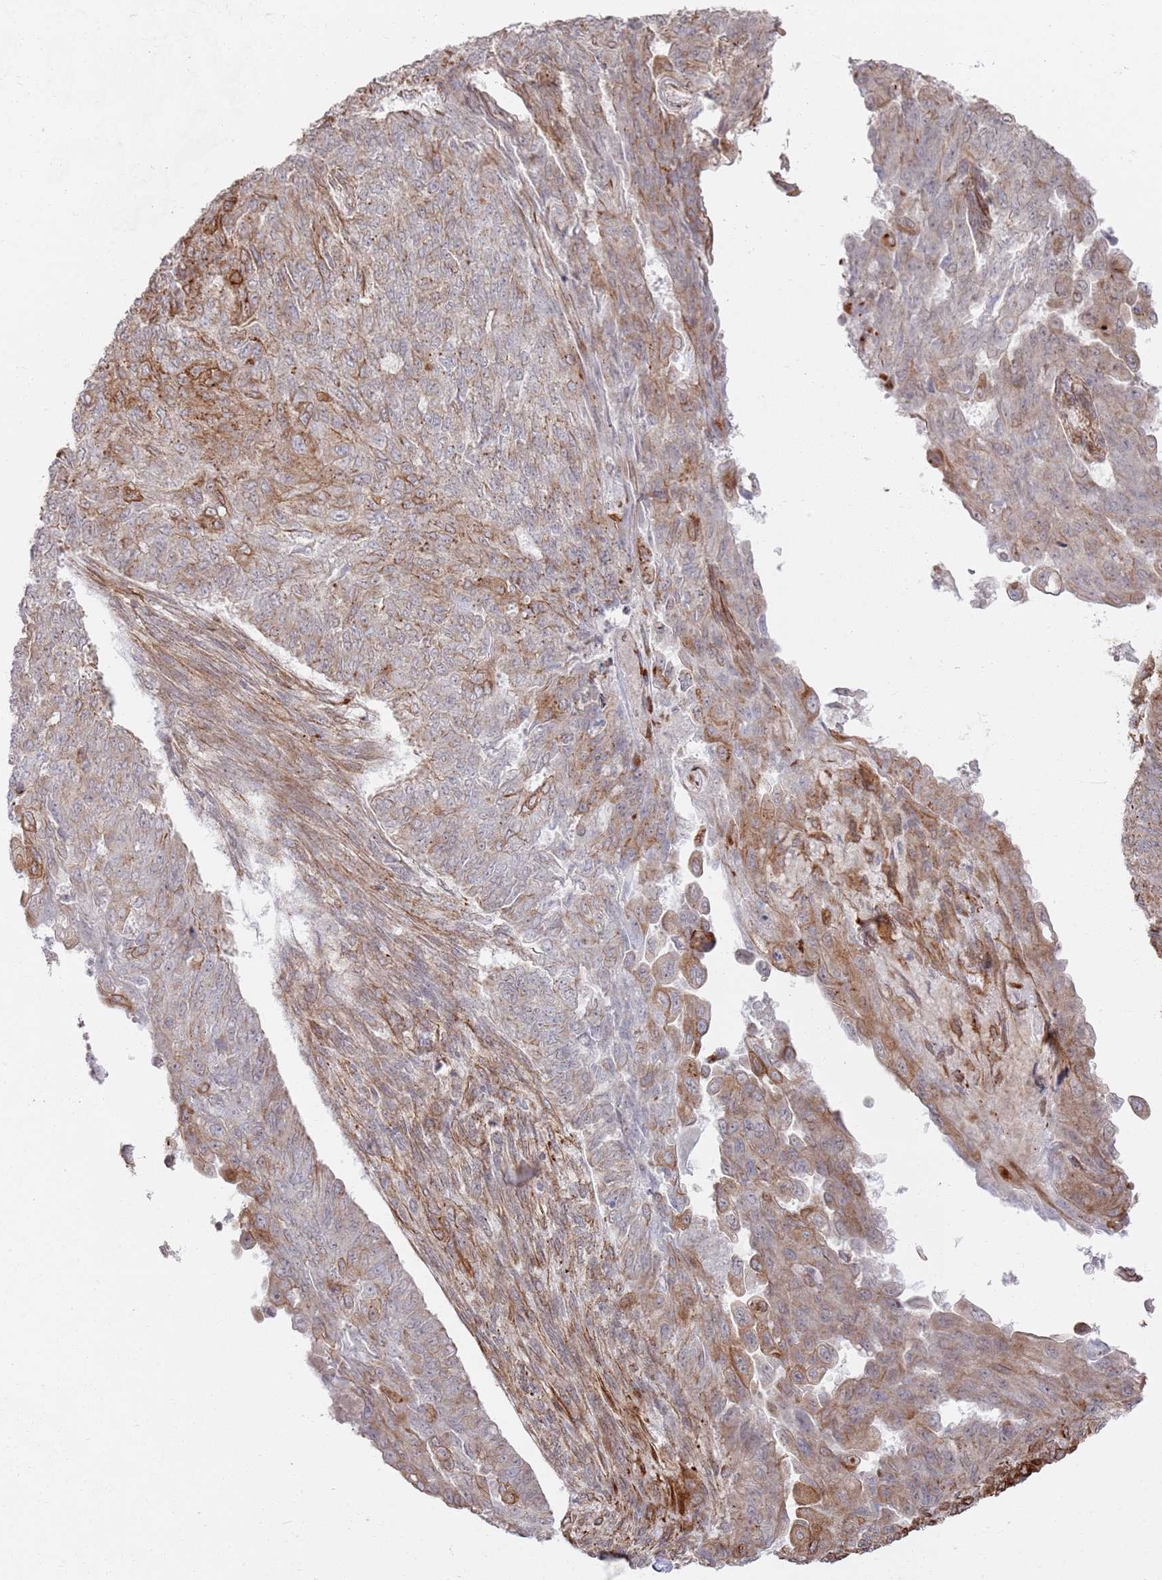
{"staining": {"intensity": "moderate", "quantity": "<25%", "location": "cytoplasmic/membranous"}, "tissue": "endometrial cancer", "cell_type": "Tumor cells", "image_type": "cancer", "snomed": [{"axis": "morphology", "description": "Adenocarcinoma, NOS"}, {"axis": "topography", "description": "Endometrium"}], "caption": "About <25% of tumor cells in adenocarcinoma (endometrial) exhibit moderate cytoplasmic/membranous protein expression as visualized by brown immunohistochemical staining.", "gene": "PHF21A", "patient": {"sex": "female", "age": 32}}